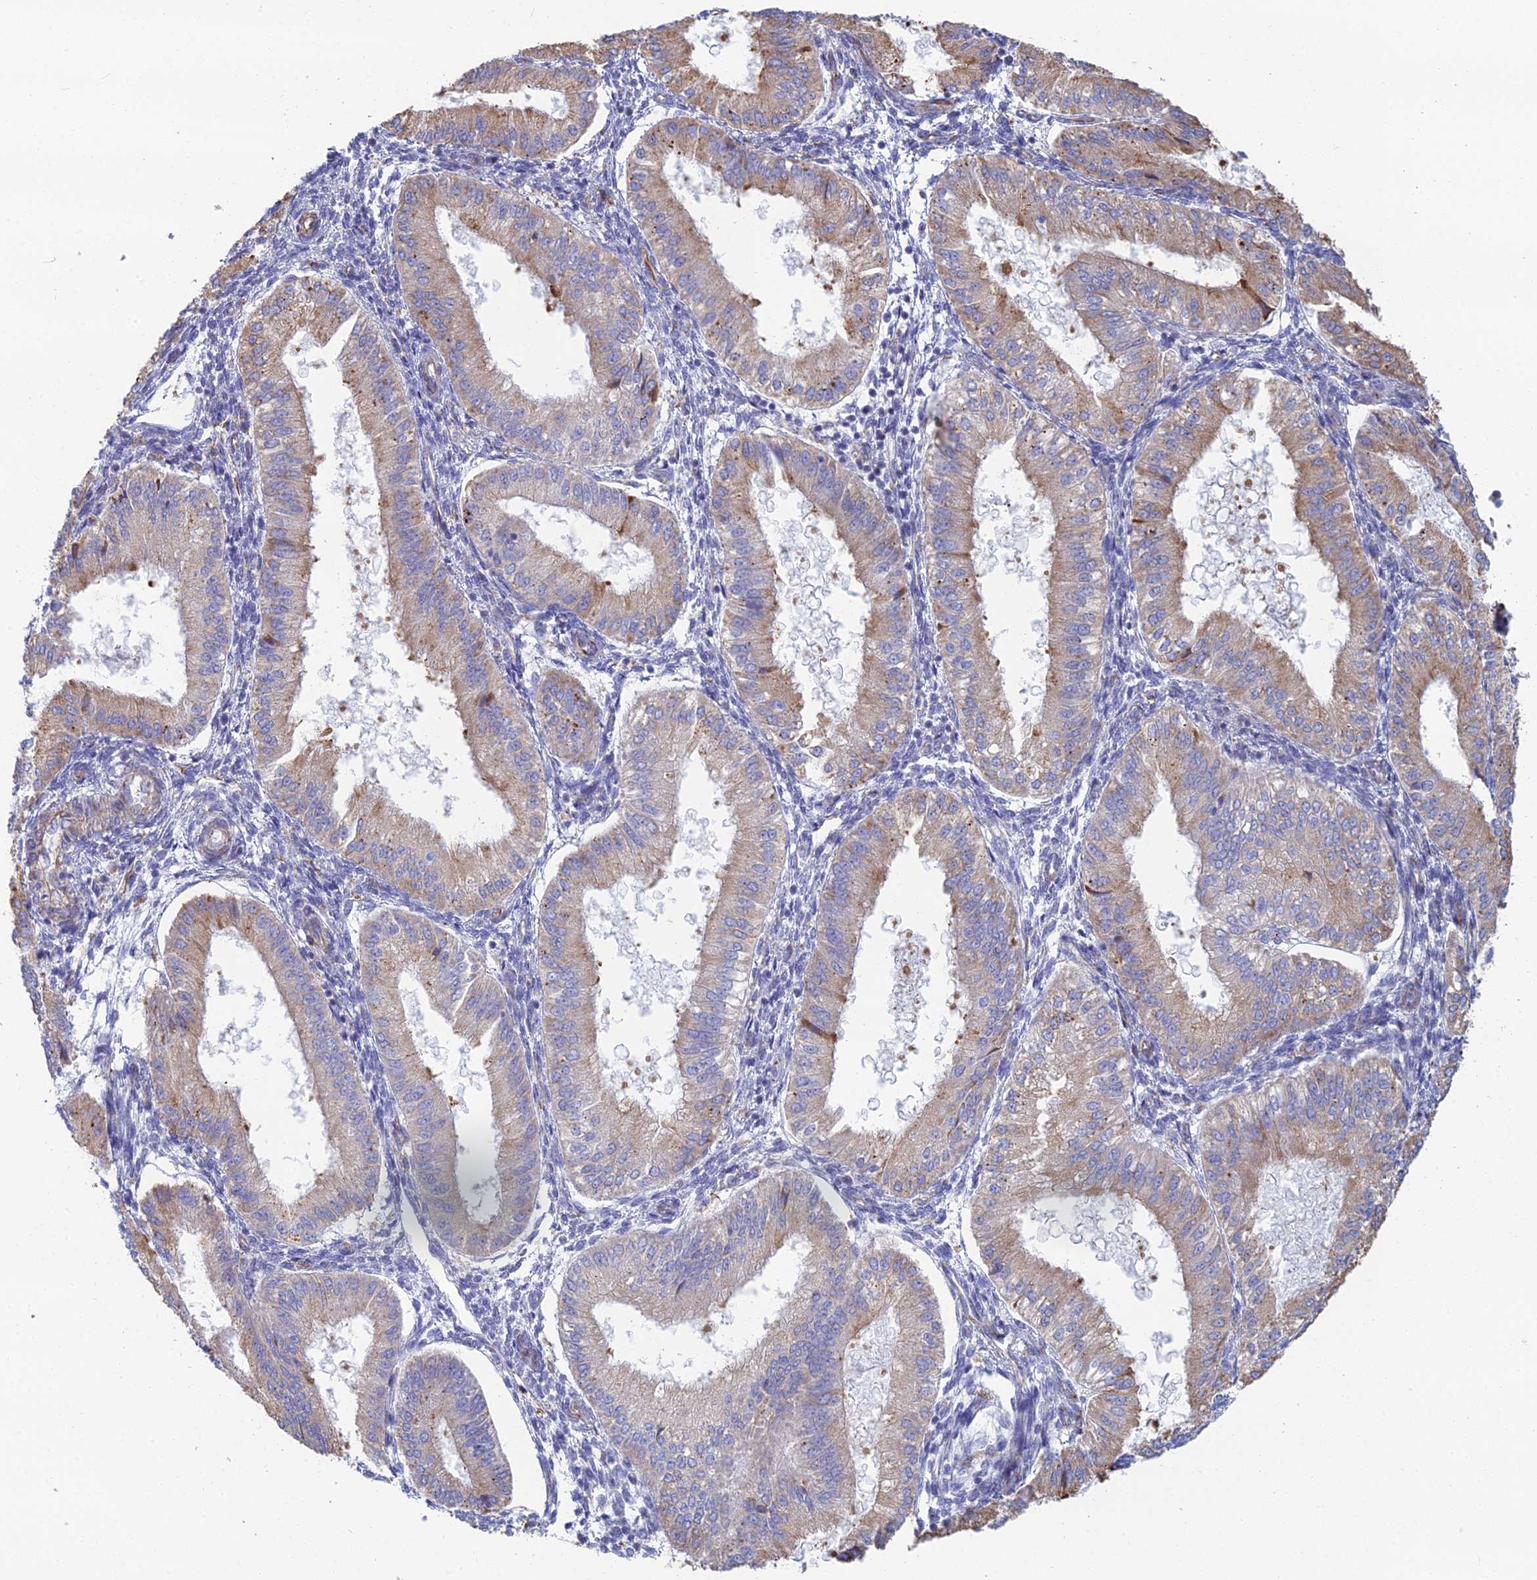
{"staining": {"intensity": "moderate", "quantity": "<25%", "location": "cytoplasmic/membranous"}, "tissue": "endometrium", "cell_type": "Cells in endometrial stroma", "image_type": "normal", "snomed": [{"axis": "morphology", "description": "Normal tissue, NOS"}, {"axis": "topography", "description": "Endometrium"}], "caption": "A high-resolution micrograph shows IHC staining of normal endometrium, which reveals moderate cytoplasmic/membranous staining in approximately <25% of cells in endometrial stroma.", "gene": "CLVS2", "patient": {"sex": "female", "age": 39}}